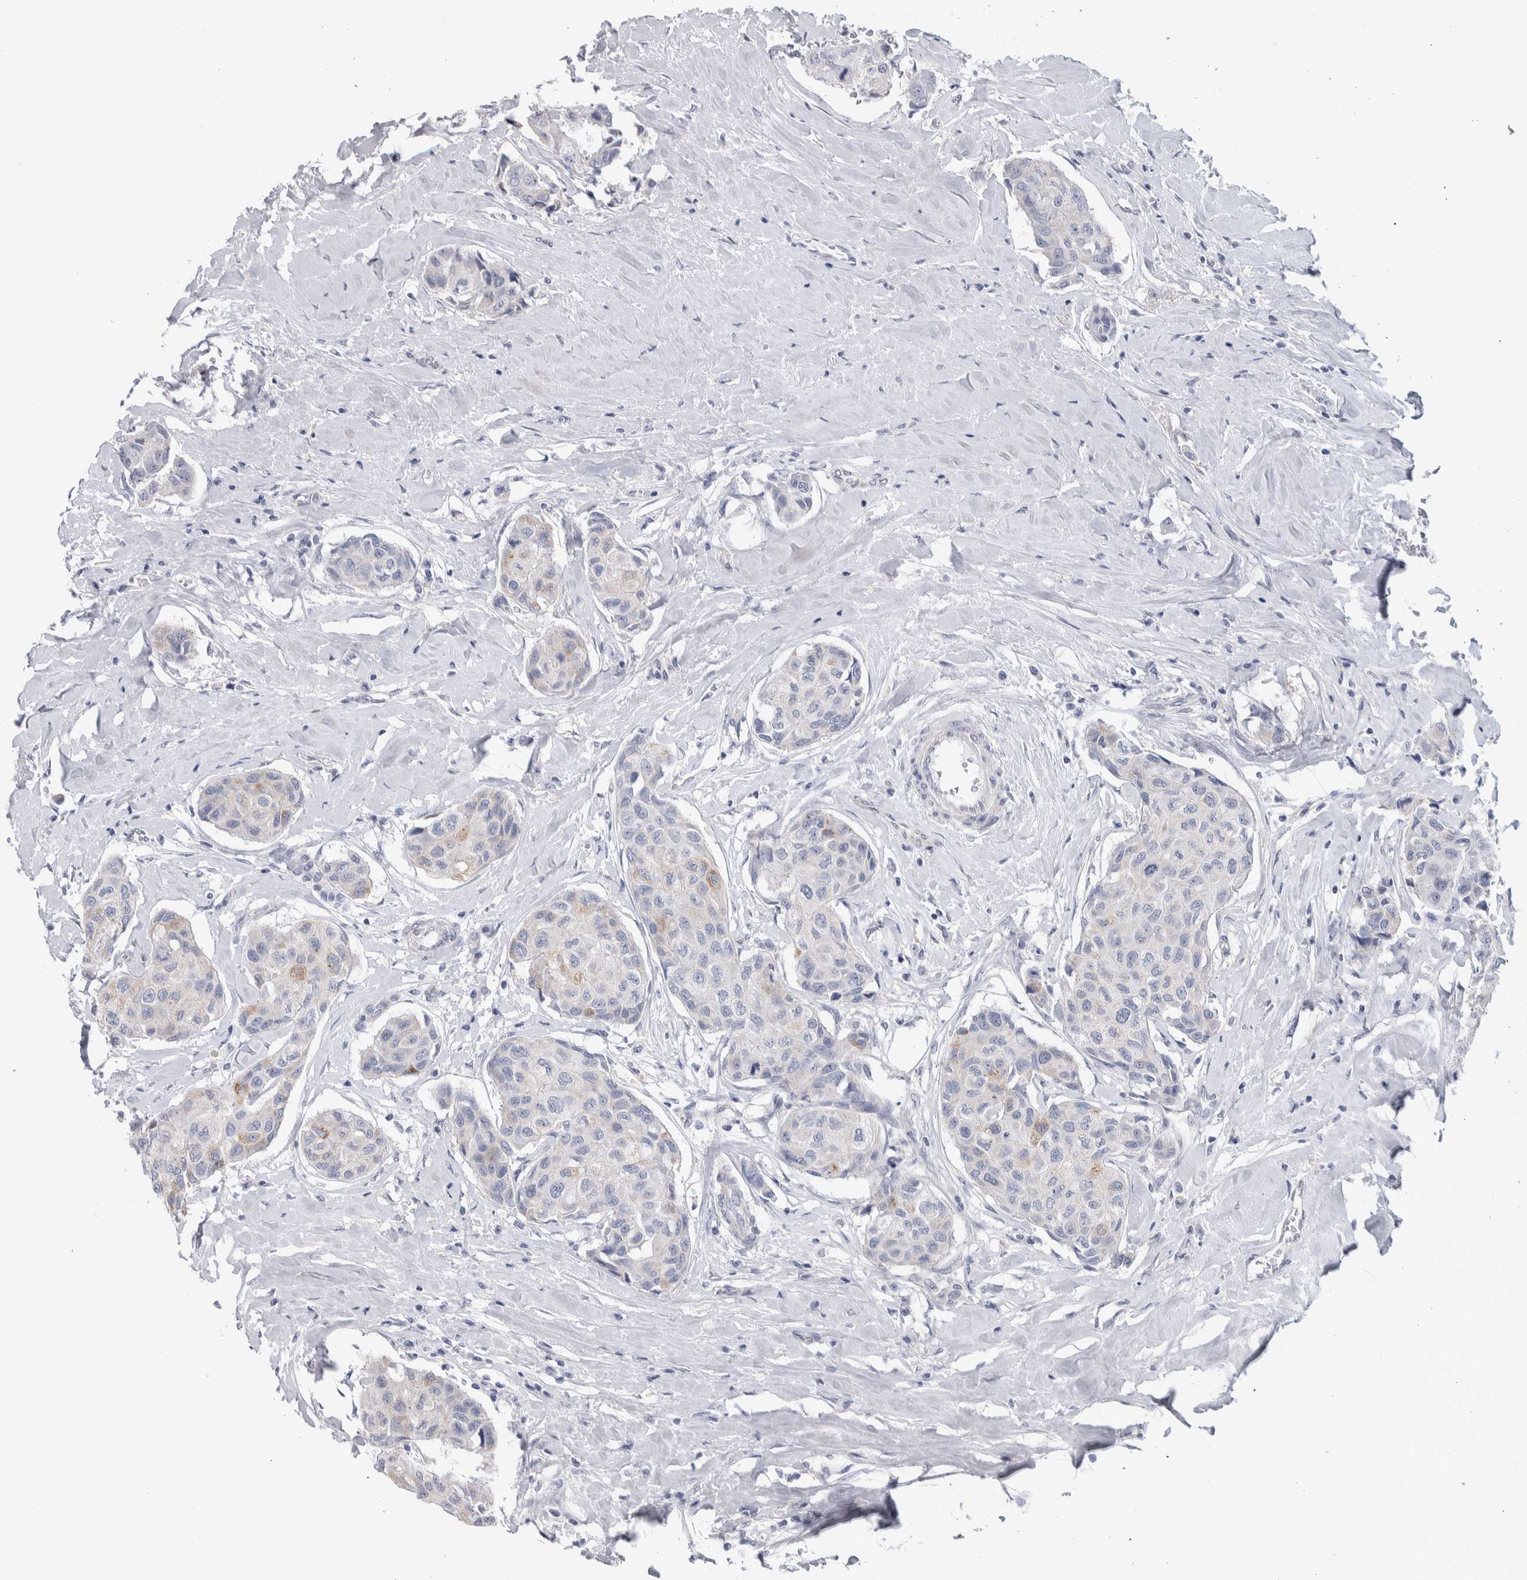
{"staining": {"intensity": "negative", "quantity": "none", "location": "none"}, "tissue": "breast cancer", "cell_type": "Tumor cells", "image_type": "cancer", "snomed": [{"axis": "morphology", "description": "Duct carcinoma"}, {"axis": "topography", "description": "Breast"}], "caption": "An immunohistochemistry image of intraductal carcinoma (breast) is shown. There is no staining in tumor cells of intraductal carcinoma (breast).", "gene": "TAX1BP1", "patient": {"sex": "female", "age": 80}}